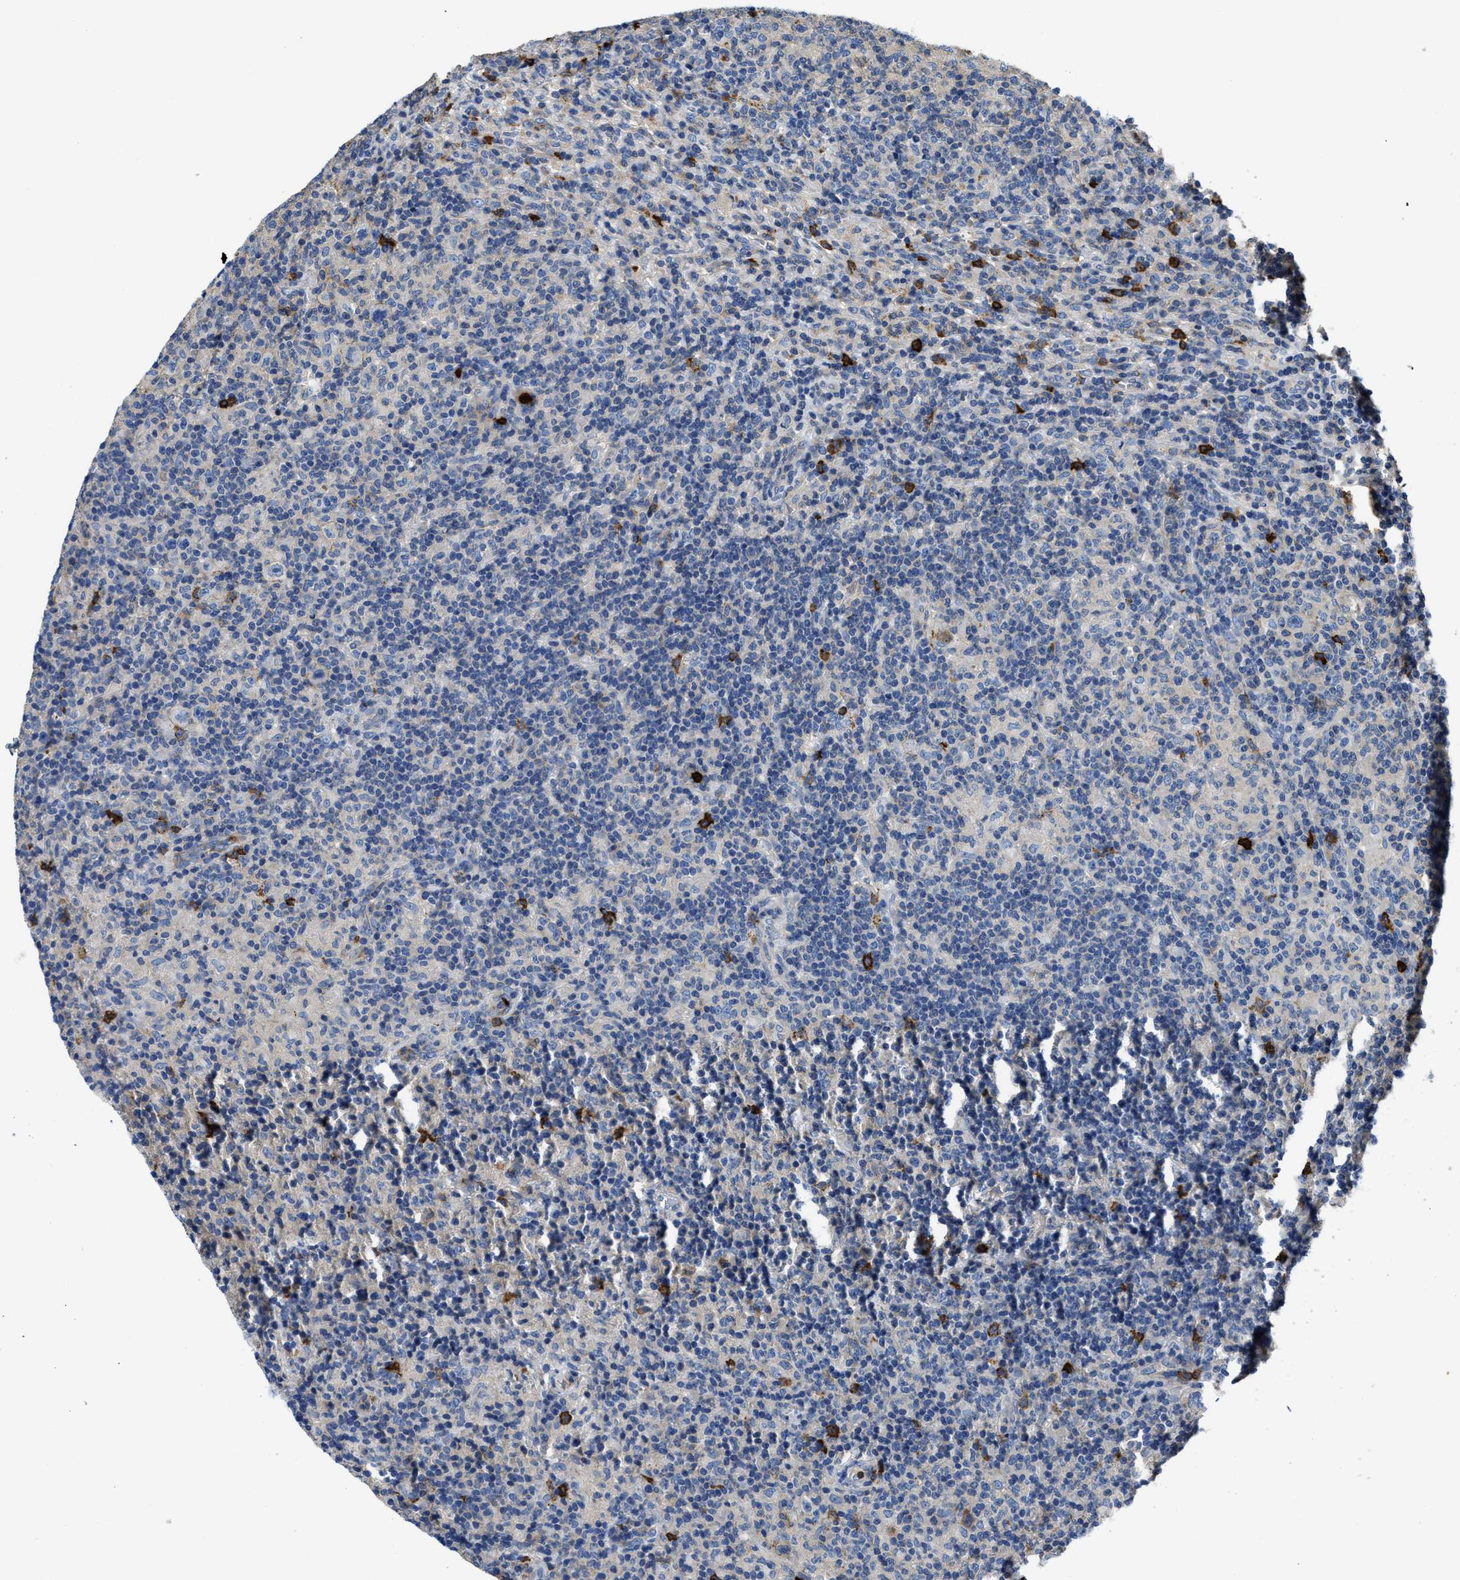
{"staining": {"intensity": "negative", "quantity": "none", "location": "none"}, "tissue": "lymphoma", "cell_type": "Tumor cells", "image_type": "cancer", "snomed": [{"axis": "morphology", "description": "Hodgkin's disease, NOS"}, {"axis": "topography", "description": "Lymph node"}], "caption": "Immunohistochemical staining of human Hodgkin's disease shows no significant staining in tumor cells.", "gene": "TRAF6", "patient": {"sex": "male", "age": 70}}